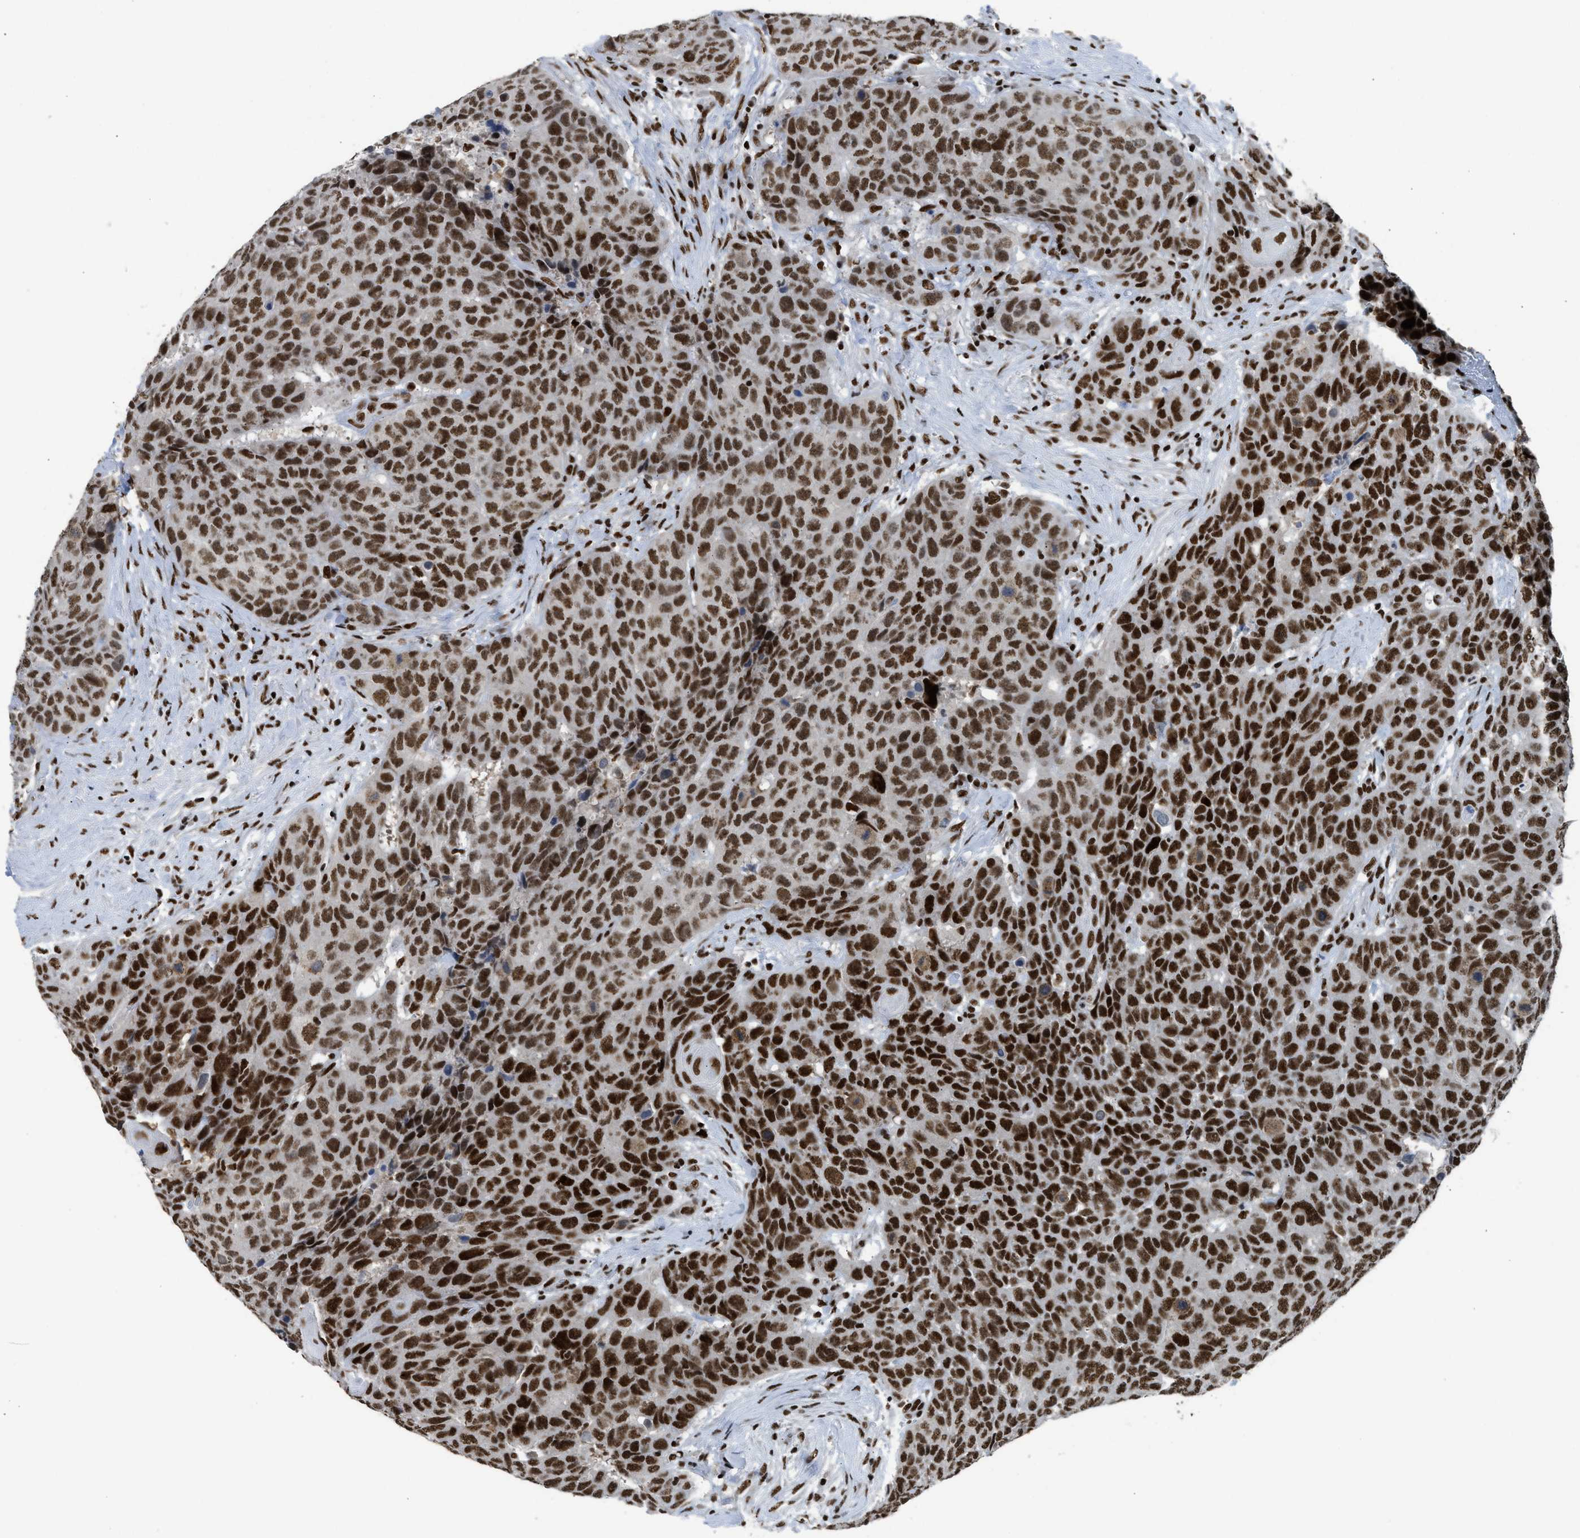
{"staining": {"intensity": "strong", "quantity": ">75%", "location": "nuclear"}, "tissue": "head and neck cancer", "cell_type": "Tumor cells", "image_type": "cancer", "snomed": [{"axis": "morphology", "description": "Squamous cell carcinoma, NOS"}, {"axis": "topography", "description": "Head-Neck"}], "caption": "Protein staining shows strong nuclear positivity in approximately >75% of tumor cells in head and neck cancer.", "gene": "SCAF4", "patient": {"sex": "male", "age": 66}}